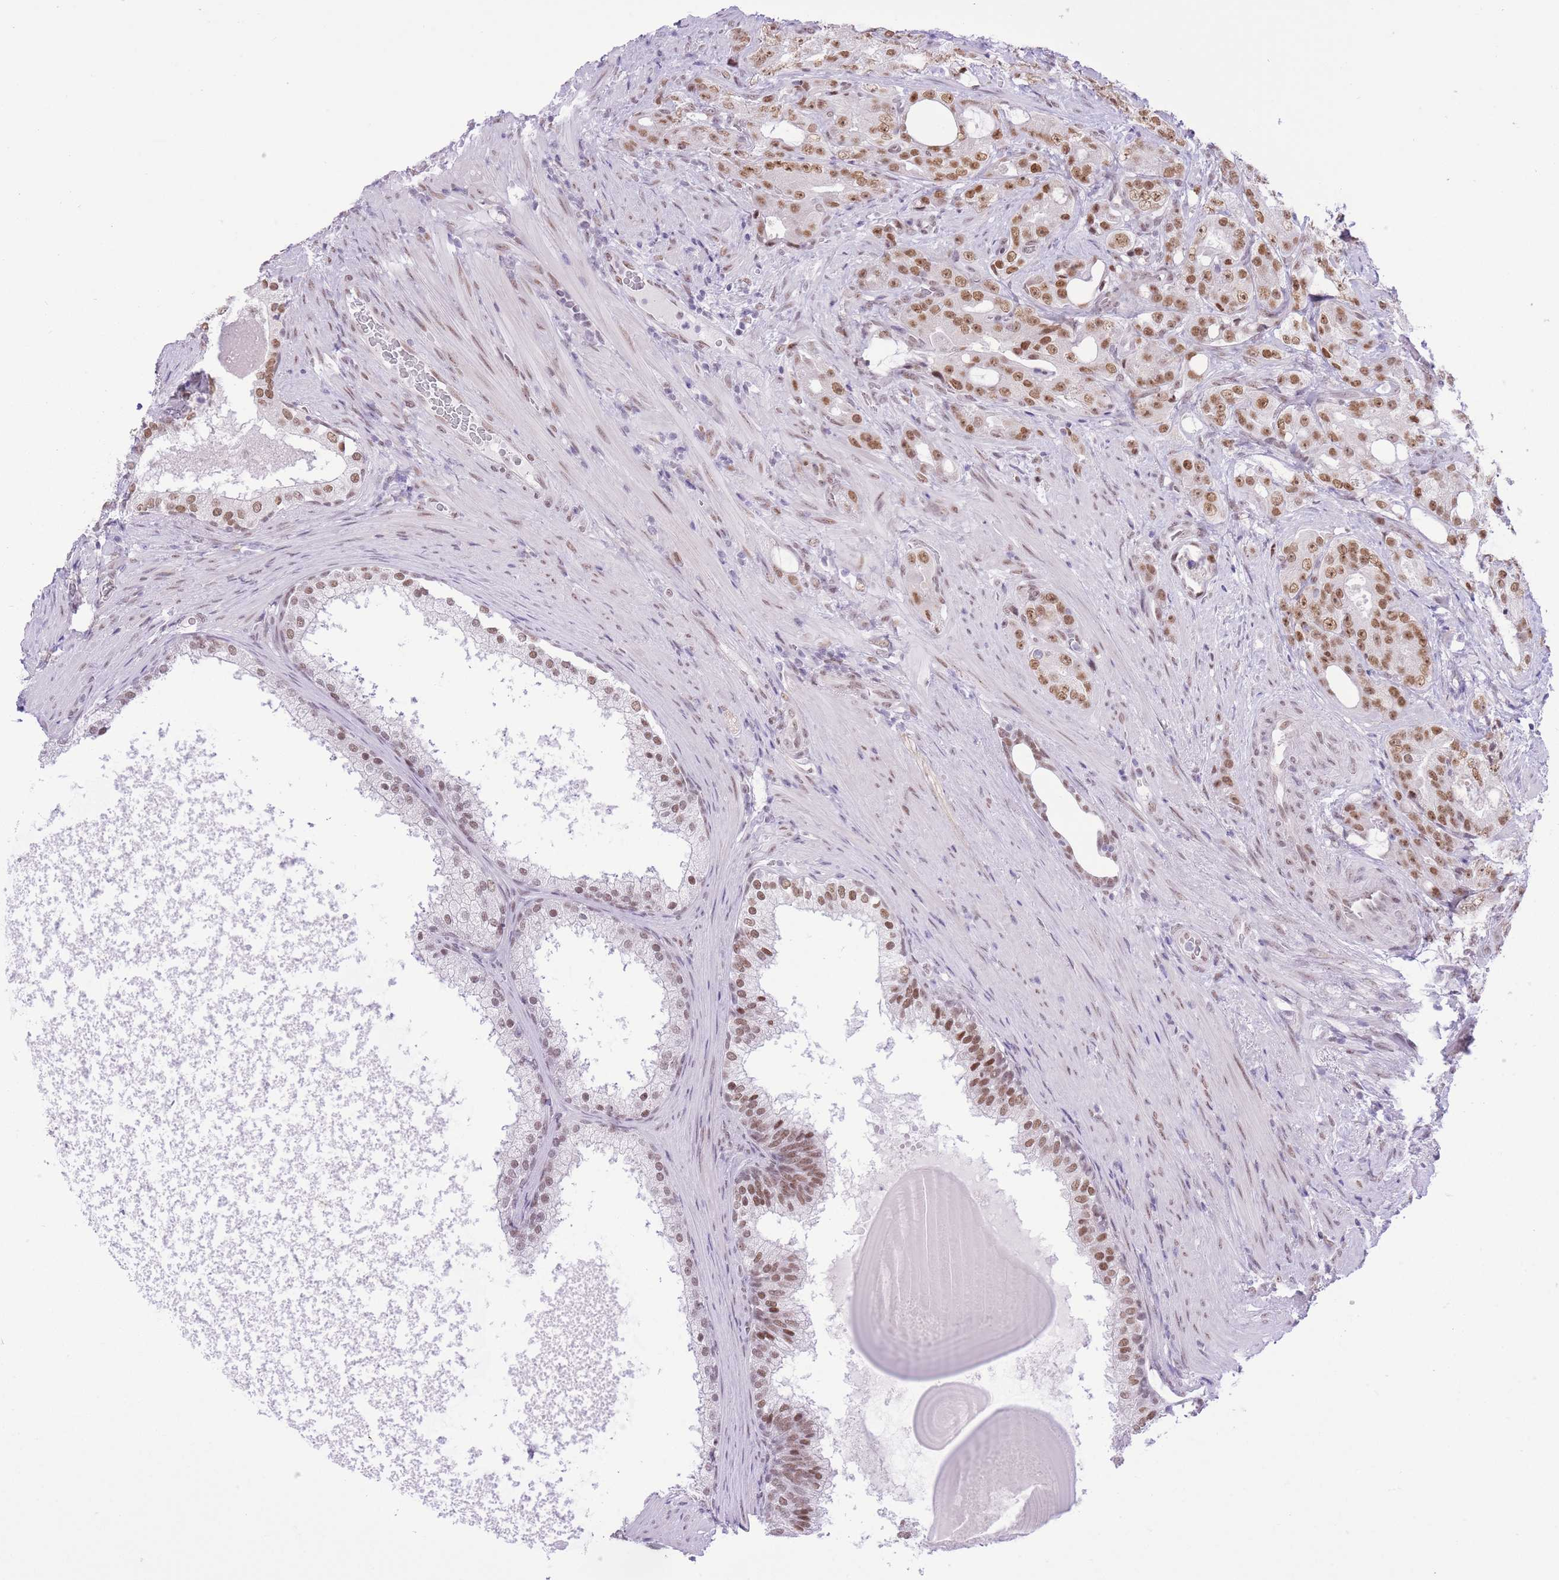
{"staining": {"intensity": "moderate", "quantity": ">75%", "location": "nuclear"}, "tissue": "prostate cancer", "cell_type": "Tumor cells", "image_type": "cancer", "snomed": [{"axis": "morphology", "description": "Adenocarcinoma, High grade"}, {"axis": "topography", "description": "Prostate"}], "caption": "Prostate high-grade adenocarcinoma stained with a protein marker displays moderate staining in tumor cells.", "gene": "ZBED5", "patient": {"sex": "male", "age": 69}}